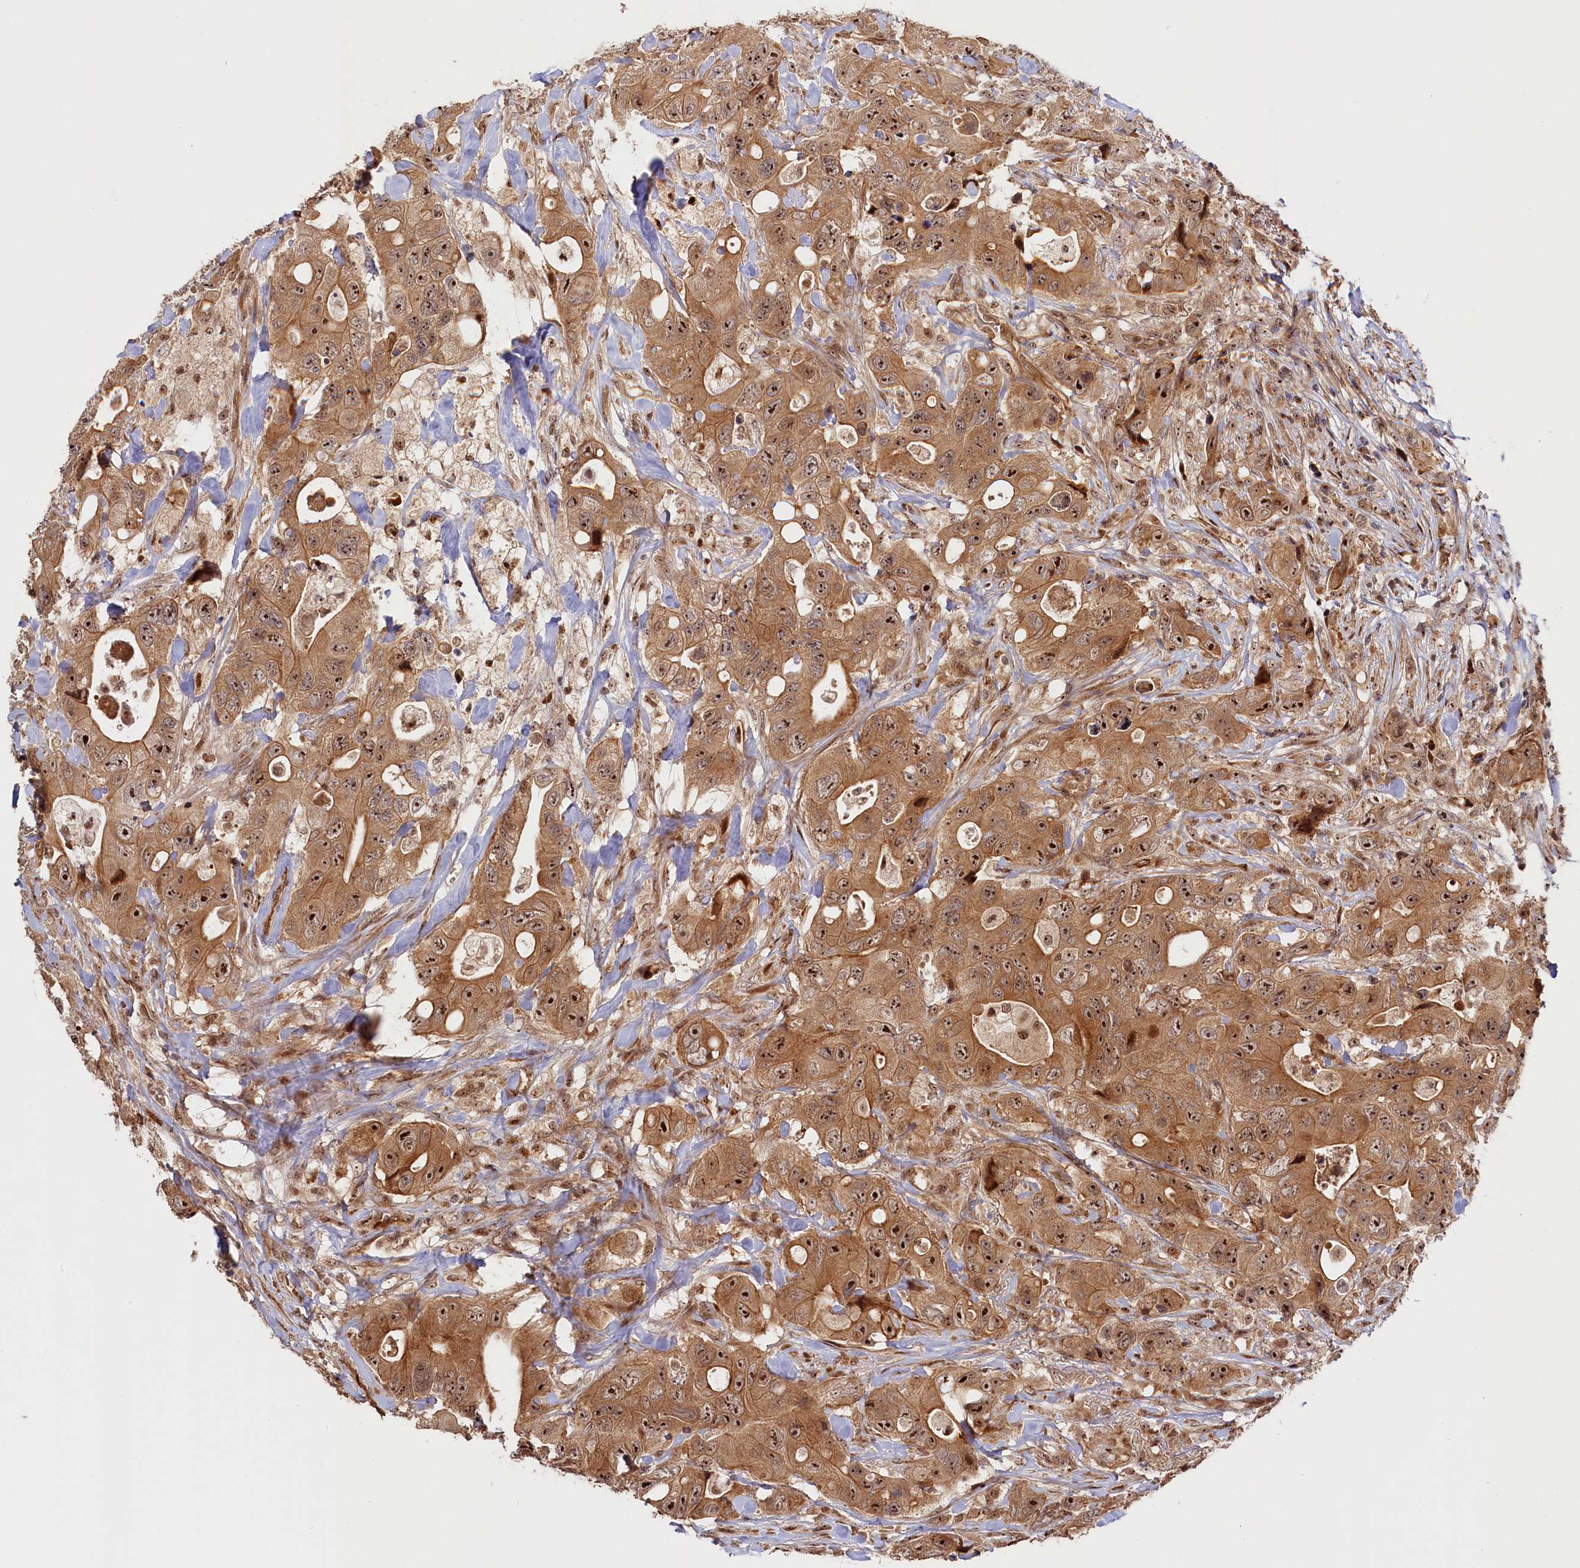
{"staining": {"intensity": "strong", "quantity": ">75%", "location": "cytoplasmic/membranous,nuclear"}, "tissue": "colorectal cancer", "cell_type": "Tumor cells", "image_type": "cancer", "snomed": [{"axis": "morphology", "description": "Adenocarcinoma, NOS"}, {"axis": "topography", "description": "Colon"}], "caption": "Immunohistochemistry of colorectal cancer (adenocarcinoma) reveals high levels of strong cytoplasmic/membranous and nuclear expression in about >75% of tumor cells.", "gene": "ANKRD24", "patient": {"sex": "female", "age": 46}}